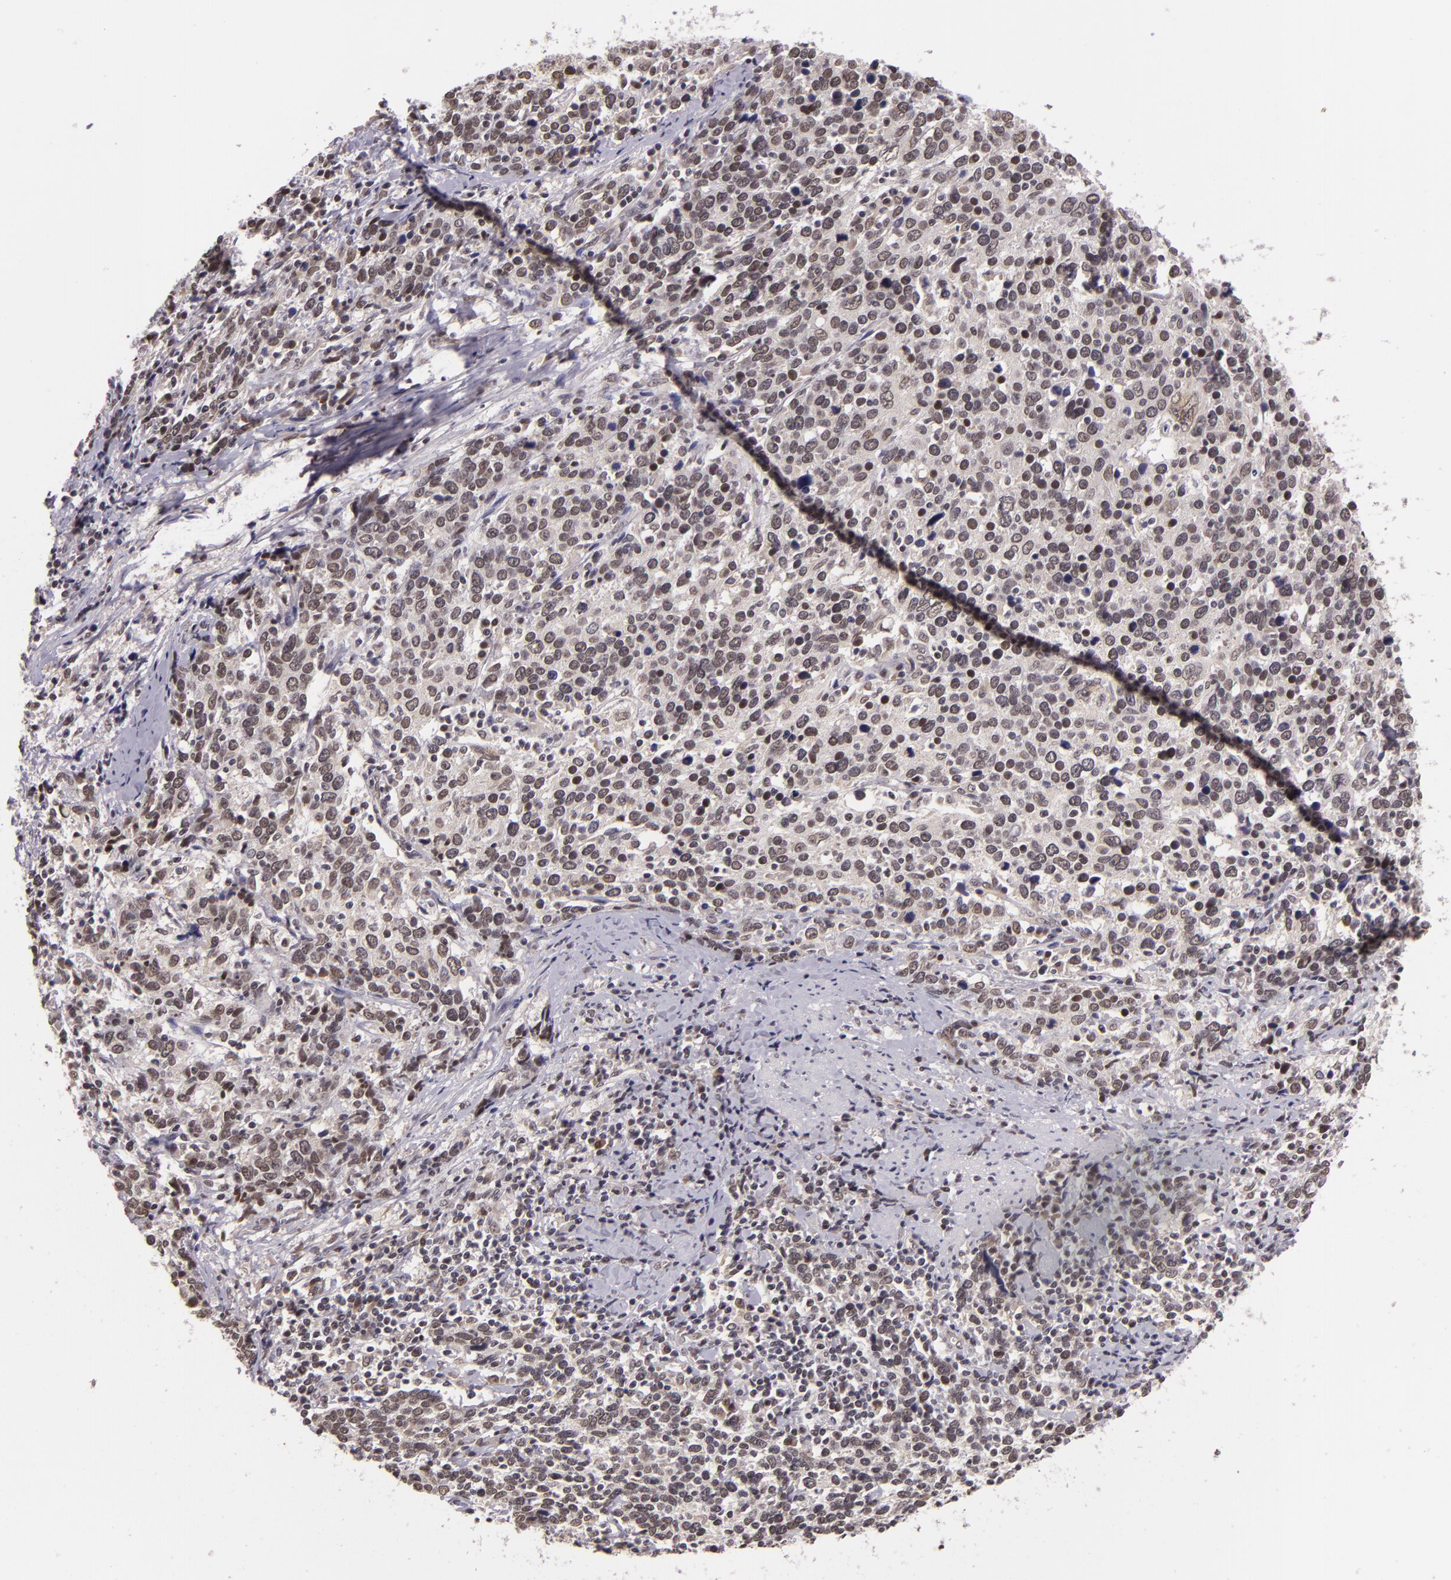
{"staining": {"intensity": "weak", "quantity": "<25%", "location": "nuclear"}, "tissue": "cervical cancer", "cell_type": "Tumor cells", "image_type": "cancer", "snomed": [{"axis": "morphology", "description": "Squamous cell carcinoma, NOS"}, {"axis": "topography", "description": "Cervix"}], "caption": "There is no significant positivity in tumor cells of squamous cell carcinoma (cervical). The staining is performed using DAB (3,3'-diaminobenzidine) brown chromogen with nuclei counter-stained in using hematoxylin.", "gene": "ALX1", "patient": {"sex": "female", "age": 41}}